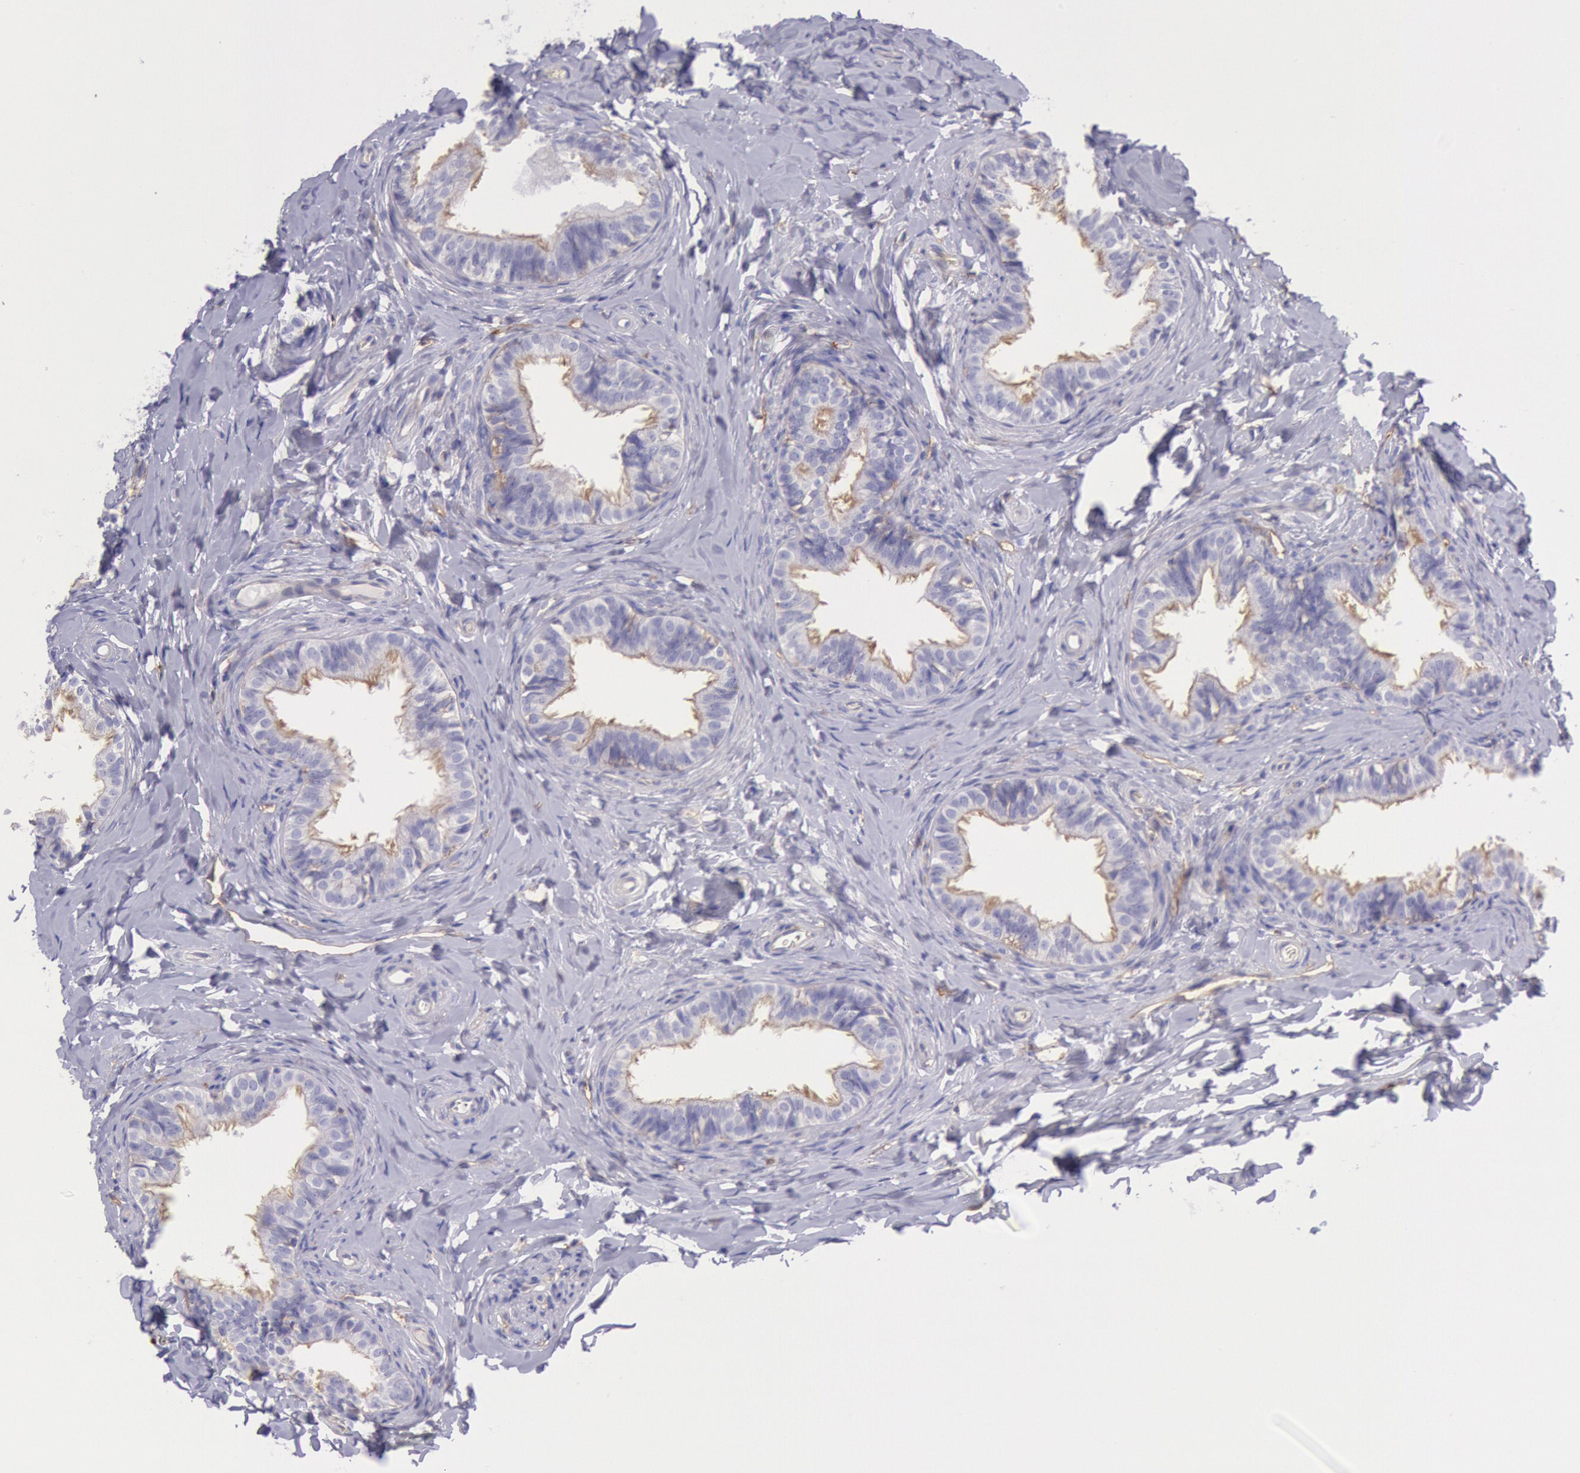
{"staining": {"intensity": "weak", "quantity": "25%-75%", "location": "cytoplasmic/membranous"}, "tissue": "epididymis", "cell_type": "Glandular cells", "image_type": "normal", "snomed": [{"axis": "morphology", "description": "Normal tissue, NOS"}, {"axis": "topography", "description": "Epididymis"}], "caption": "Immunohistochemical staining of normal human epididymis exhibits 25%-75% levels of weak cytoplasmic/membranous protein expression in about 25%-75% of glandular cells. (DAB IHC with brightfield microscopy, high magnification).", "gene": "LYN", "patient": {"sex": "male", "age": 26}}